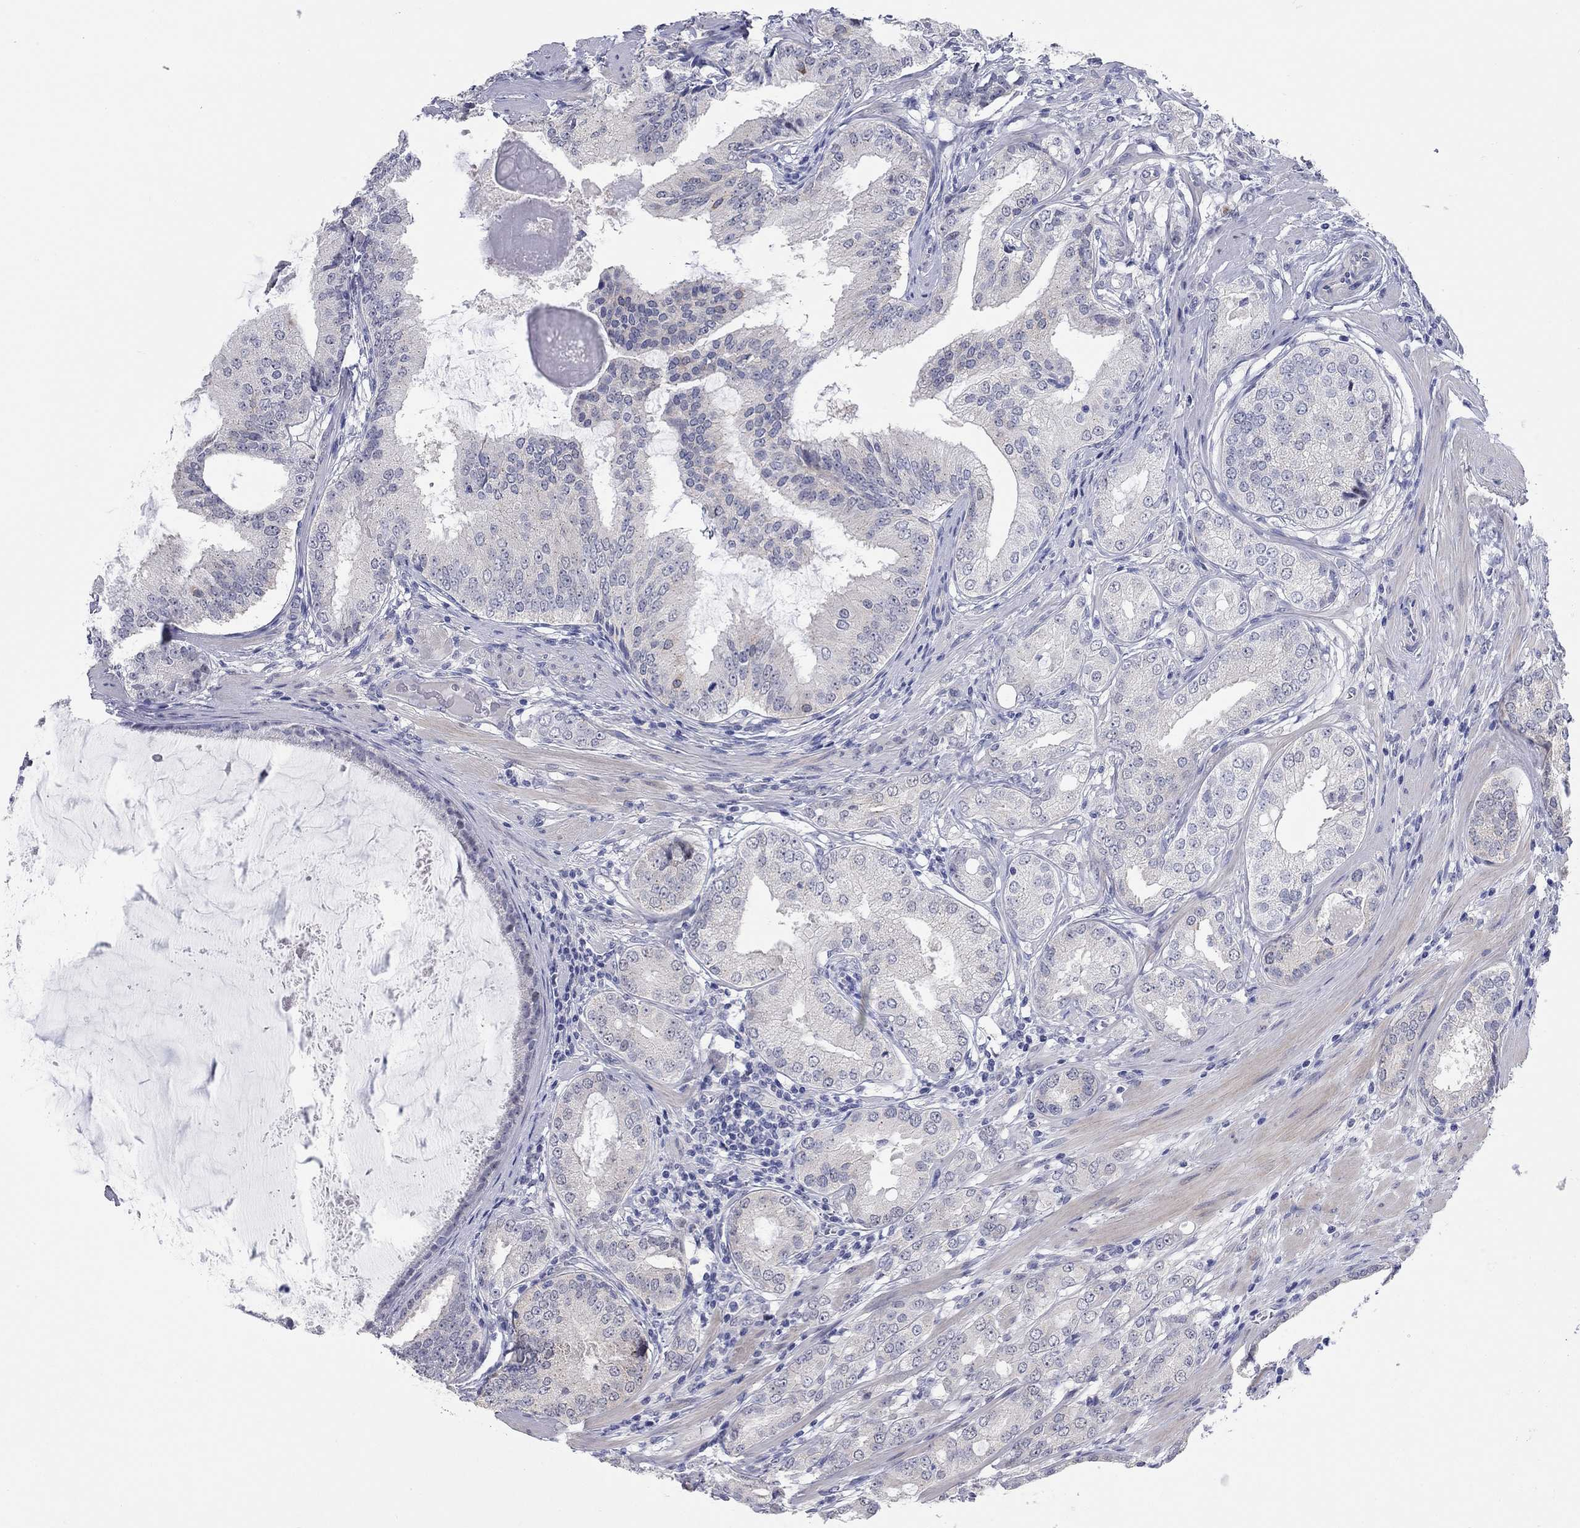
{"staining": {"intensity": "moderate", "quantity": "<25%", "location": "cytoplasmic/membranous"}, "tissue": "prostate cancer", "cell_type": "Tumor cells", "image_type": "cancer", "snomed": [{"axis": "morphology", "description": "Adenocarcinoma, High grade"}, {"axis": "topography", "description": "Prostate and seminal vesicle, NOS"}], "caption": "This photomicrograph displays immunohistochemistry (IHC) staining of prostate cancer, with low moderate cytoplasmic/membranous positivity in about <25% of tumor cells.", "gene": "WASF3", "patient": {"sex": "male", "age": 62}}